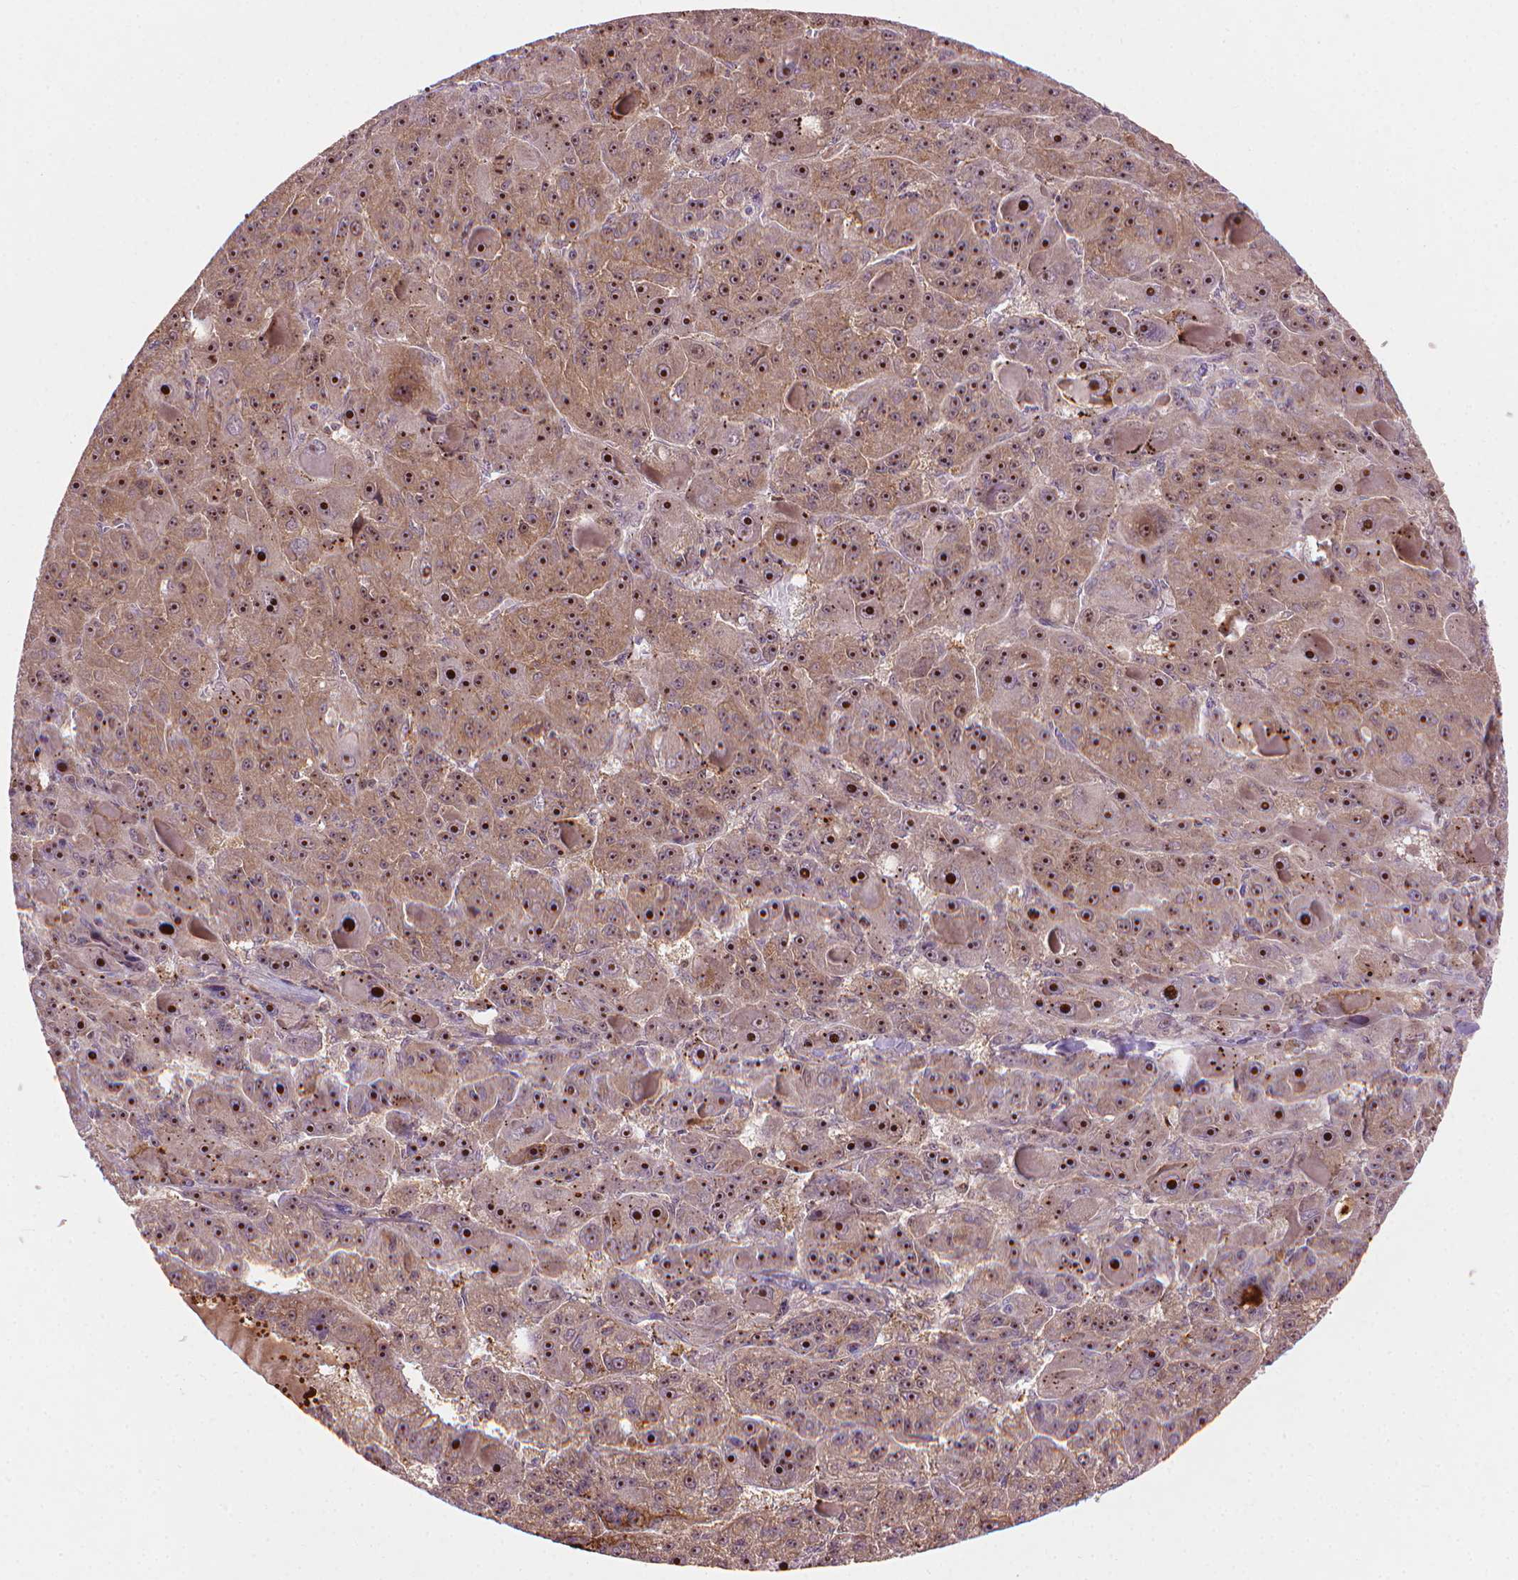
{"staining": {"intensity": "strong", "quantity": ">75%", "location": "nuclear"}, "tissue": "liver cancer", "cell_type": "Tumor cells", "image_type": "cancer", "snomed": [{"axis": "morphology", "description": "Carcinoma, Hepatocellular, NOS"}, {"axis": "topography", "description": "Liver"}], "caption": "Liver hepatocellular carcinoma stained with a protein marker shows strong staining in tumor cells.", "gene": "SMC2", "patient": {"sex": "male", "age": 76}}